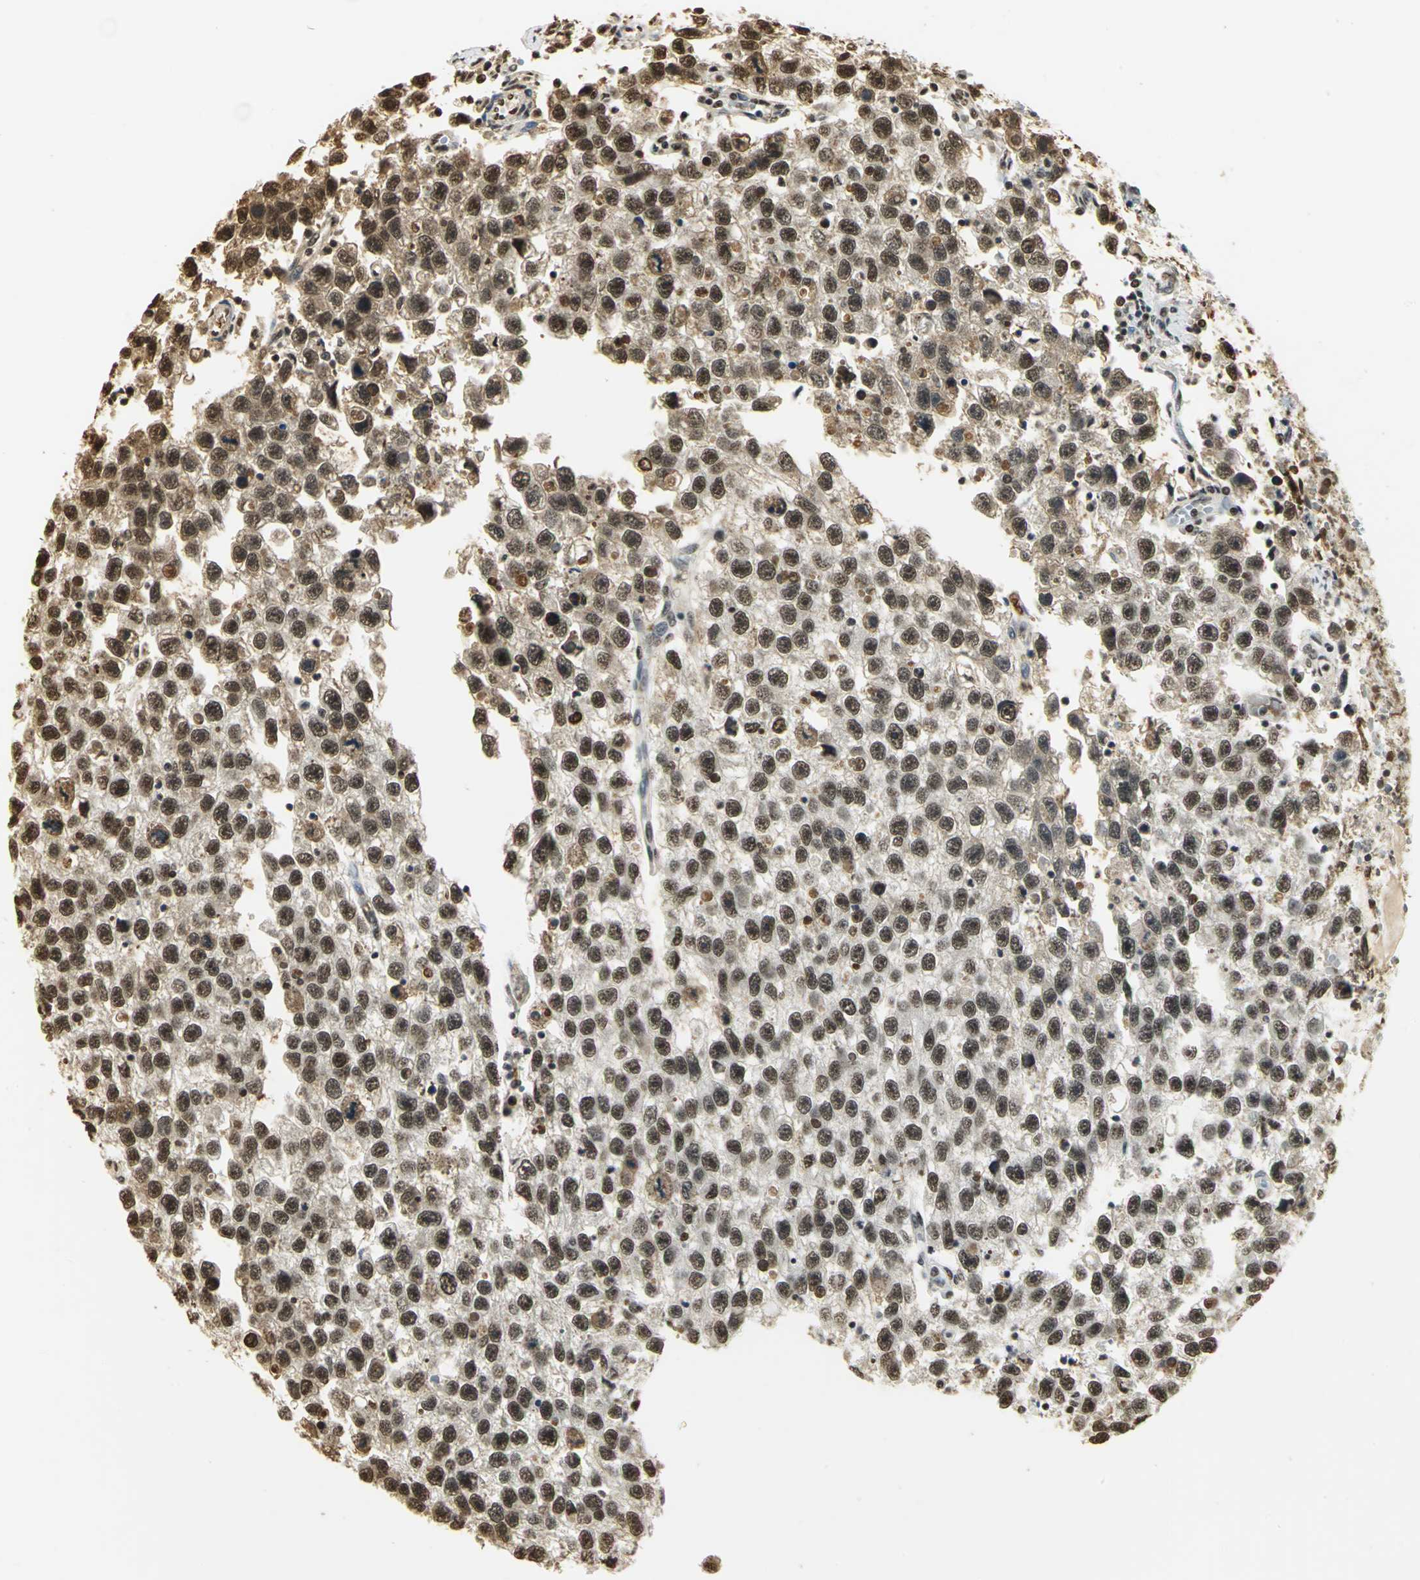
{"staining": {"intensity": "strong", "quantity": ">75%", "location": "cytoplasmic/membranous,nuclear"}, "tissue": "testis cancer", "cell_type": "Tumor cells", "image_type": "cancer", "snomed": [{"axis": "morphology", "description": "Seminoma, NOS"}, {"axis": "topography", "description": "Testis"}], "caption": "High-power microscopy captured an IHC histopathology image of testis cancer (seminoma), revealing strong cytoplasmic/membranous and nuclear positivity in approximately >75% of tumor cells.", "gene": "SET", "patient": {"sex": "male", "age": 33}}